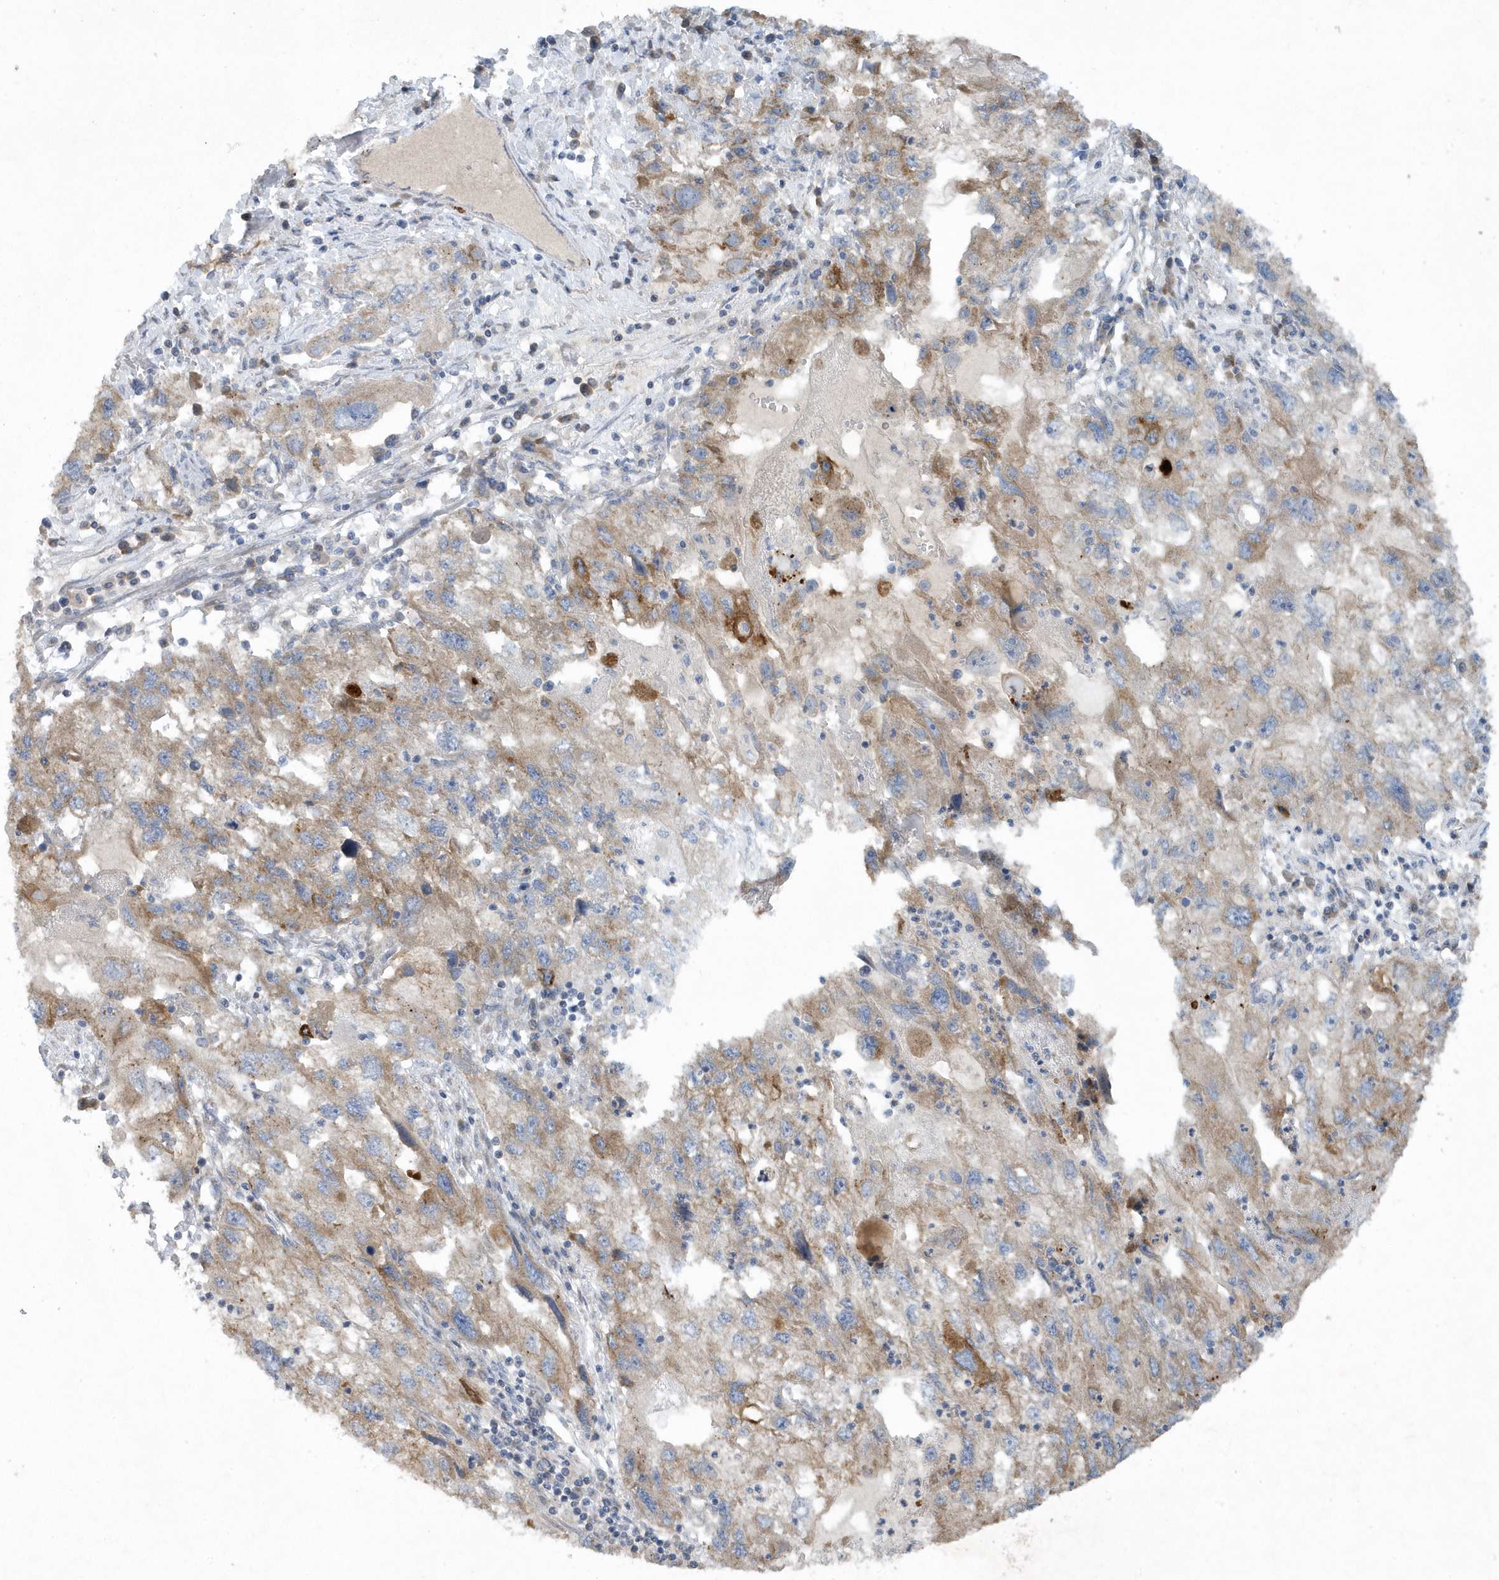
{"staining": {"intensity": "moderate", "quantity": "<25%", "location": "cytoplasmic/membranous"}, "tissue": "endometrial cancer", "cell_type": "Tumor cells", "image_type": "cancer", "snomed": [{"axis": "morphology", "description": "Adenocarcinoma, NOS"}, {"axis": "topography", "description": "Endometrium"}], "caption": "A high-resolution photomicrograph shows IHC staining of adenocarcinoma (endometrial), which displays moderate cytoplasmic/membranous positivity in about <25% of tumor cells.", "gene": "SLC38A2", "patient": {"sex": "female", "age": 49}}